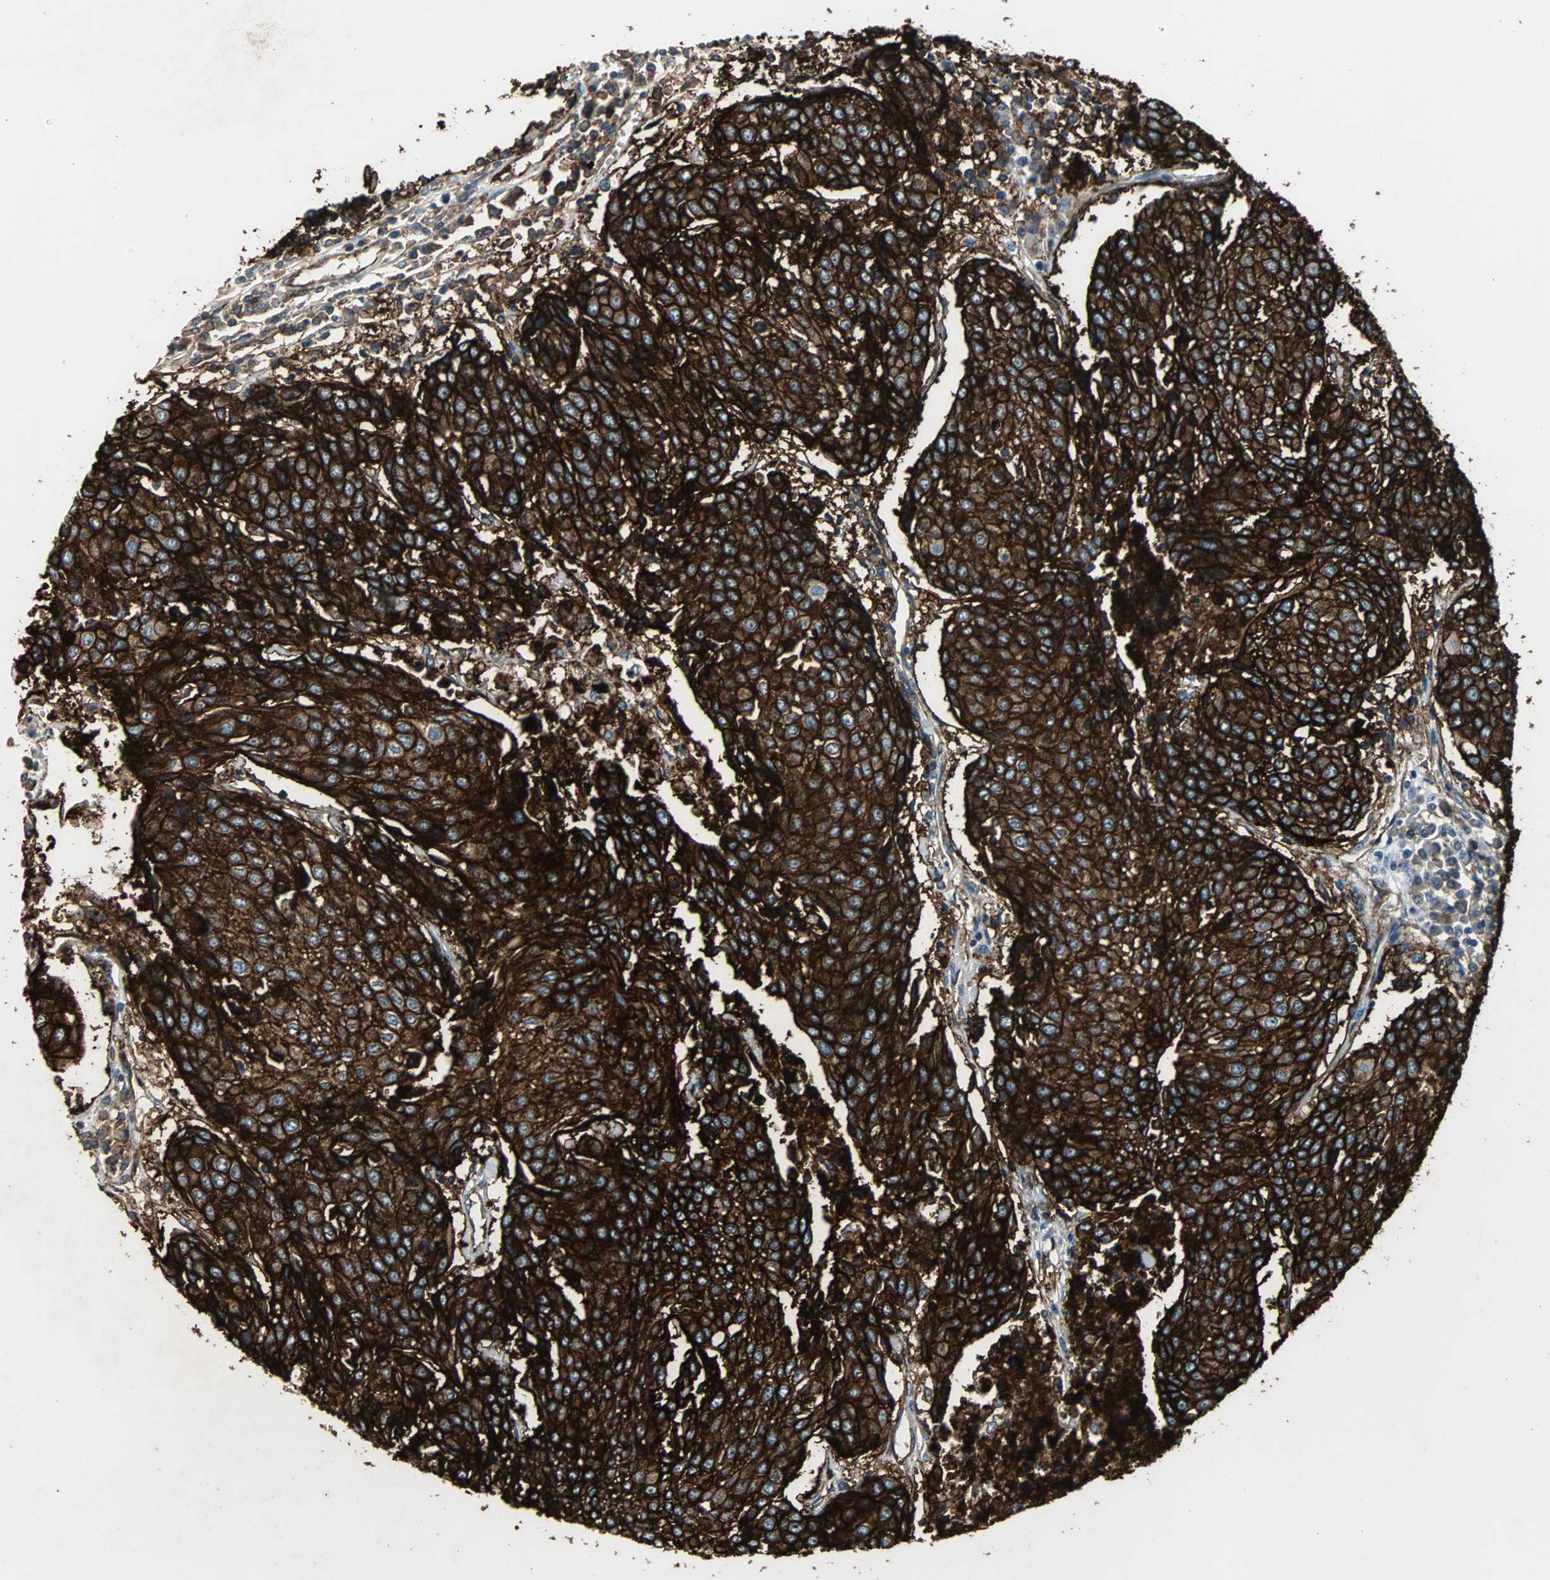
{"staining": {"intensity": "strong", "quantity": ">75%", "location": "cytoplasmic/membranous"}, "tissue": "urothelial cancer", "cell_type": "Tumor cells", "image_type": "cancer", "snomed": [{"axis": "morphology", "description": "Urothelial carcinoma, High grade"}, {"axis": "topography", "description": "Urinary bladder"}], "caption": "This is a histology image of IHC staining of urothelial carcinoma (high-grade), which shows strong positivity in the cytoplasmic/membranous of tumor cells.", "gene": "F11R", "patient": {"sex": "female", "age": 85}}